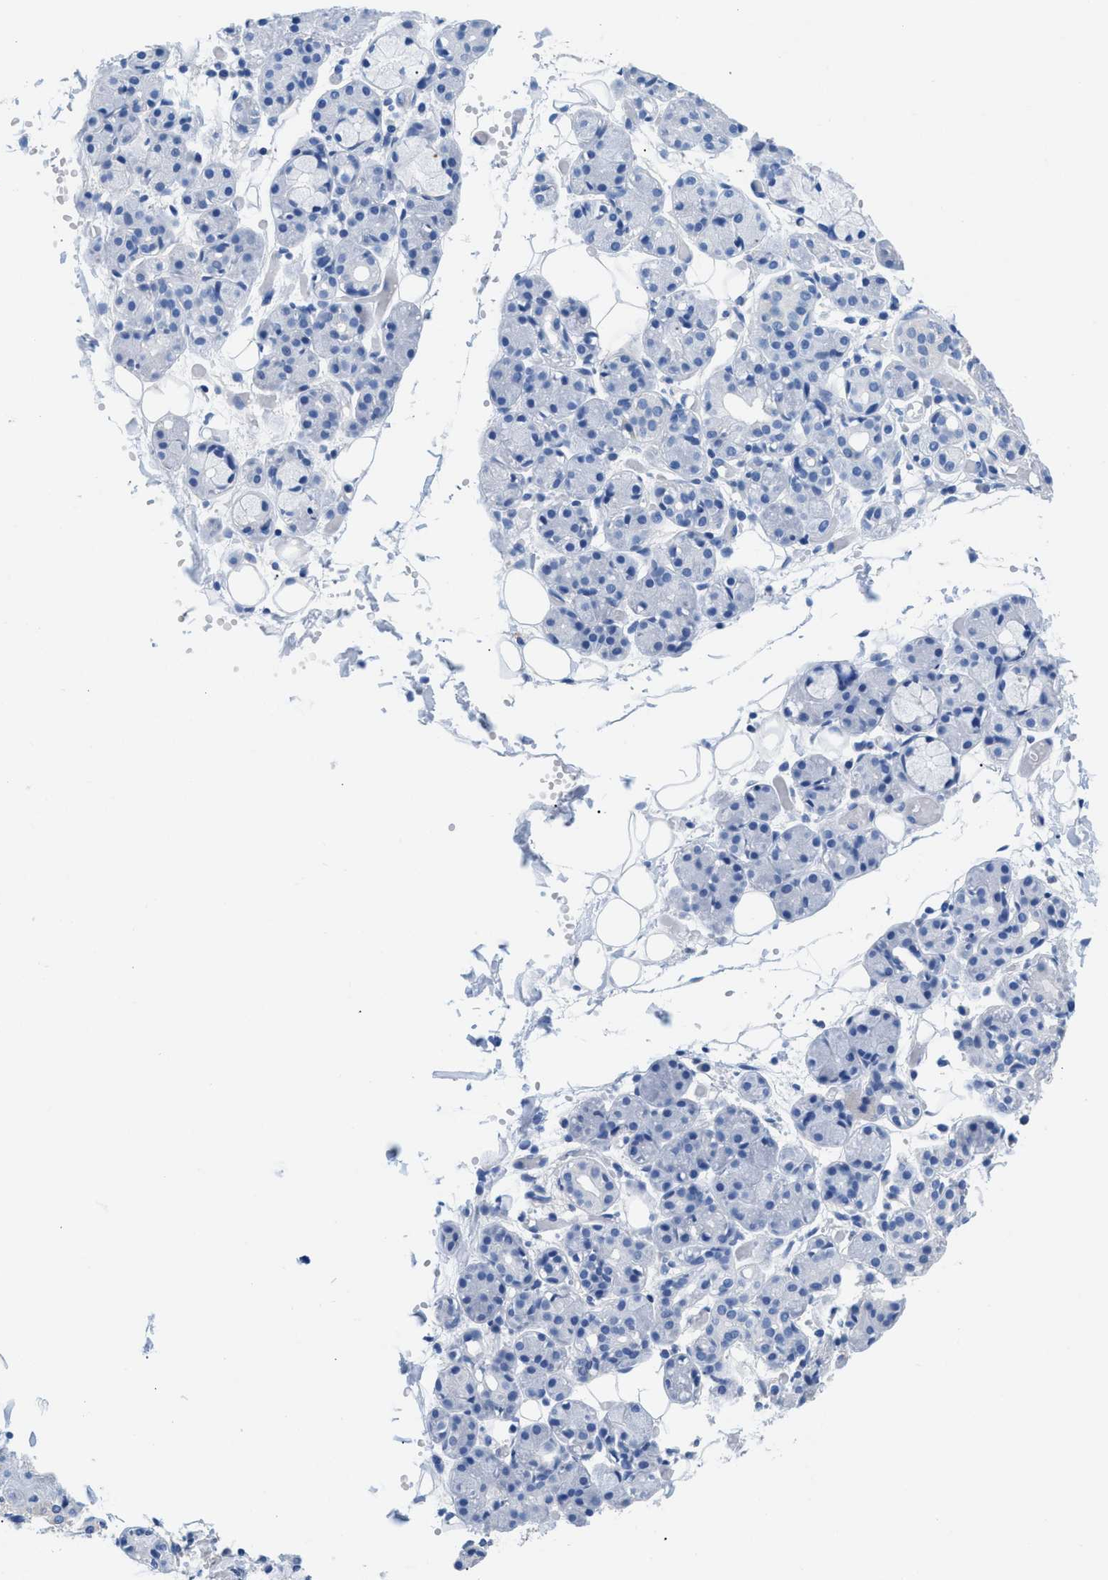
{"staining": {"intensity": "negative", "quantity": "none", "location": "none"}, "tissue": "salivary gland", "cell_type": "Glandular cells", "image_type": "normal", "snomed": [{"axis": "morphology", "description": "Normal tissue, NOS"}, {"axis": "topography", "description": "Salivary gland"}], "caption": "This is an IHC photomicrograph of unremarkable human salivary gland. There is no positivity in glandular cells.", "gene": "SLFN13", "patient": {"sex": "male", "age": 63}}